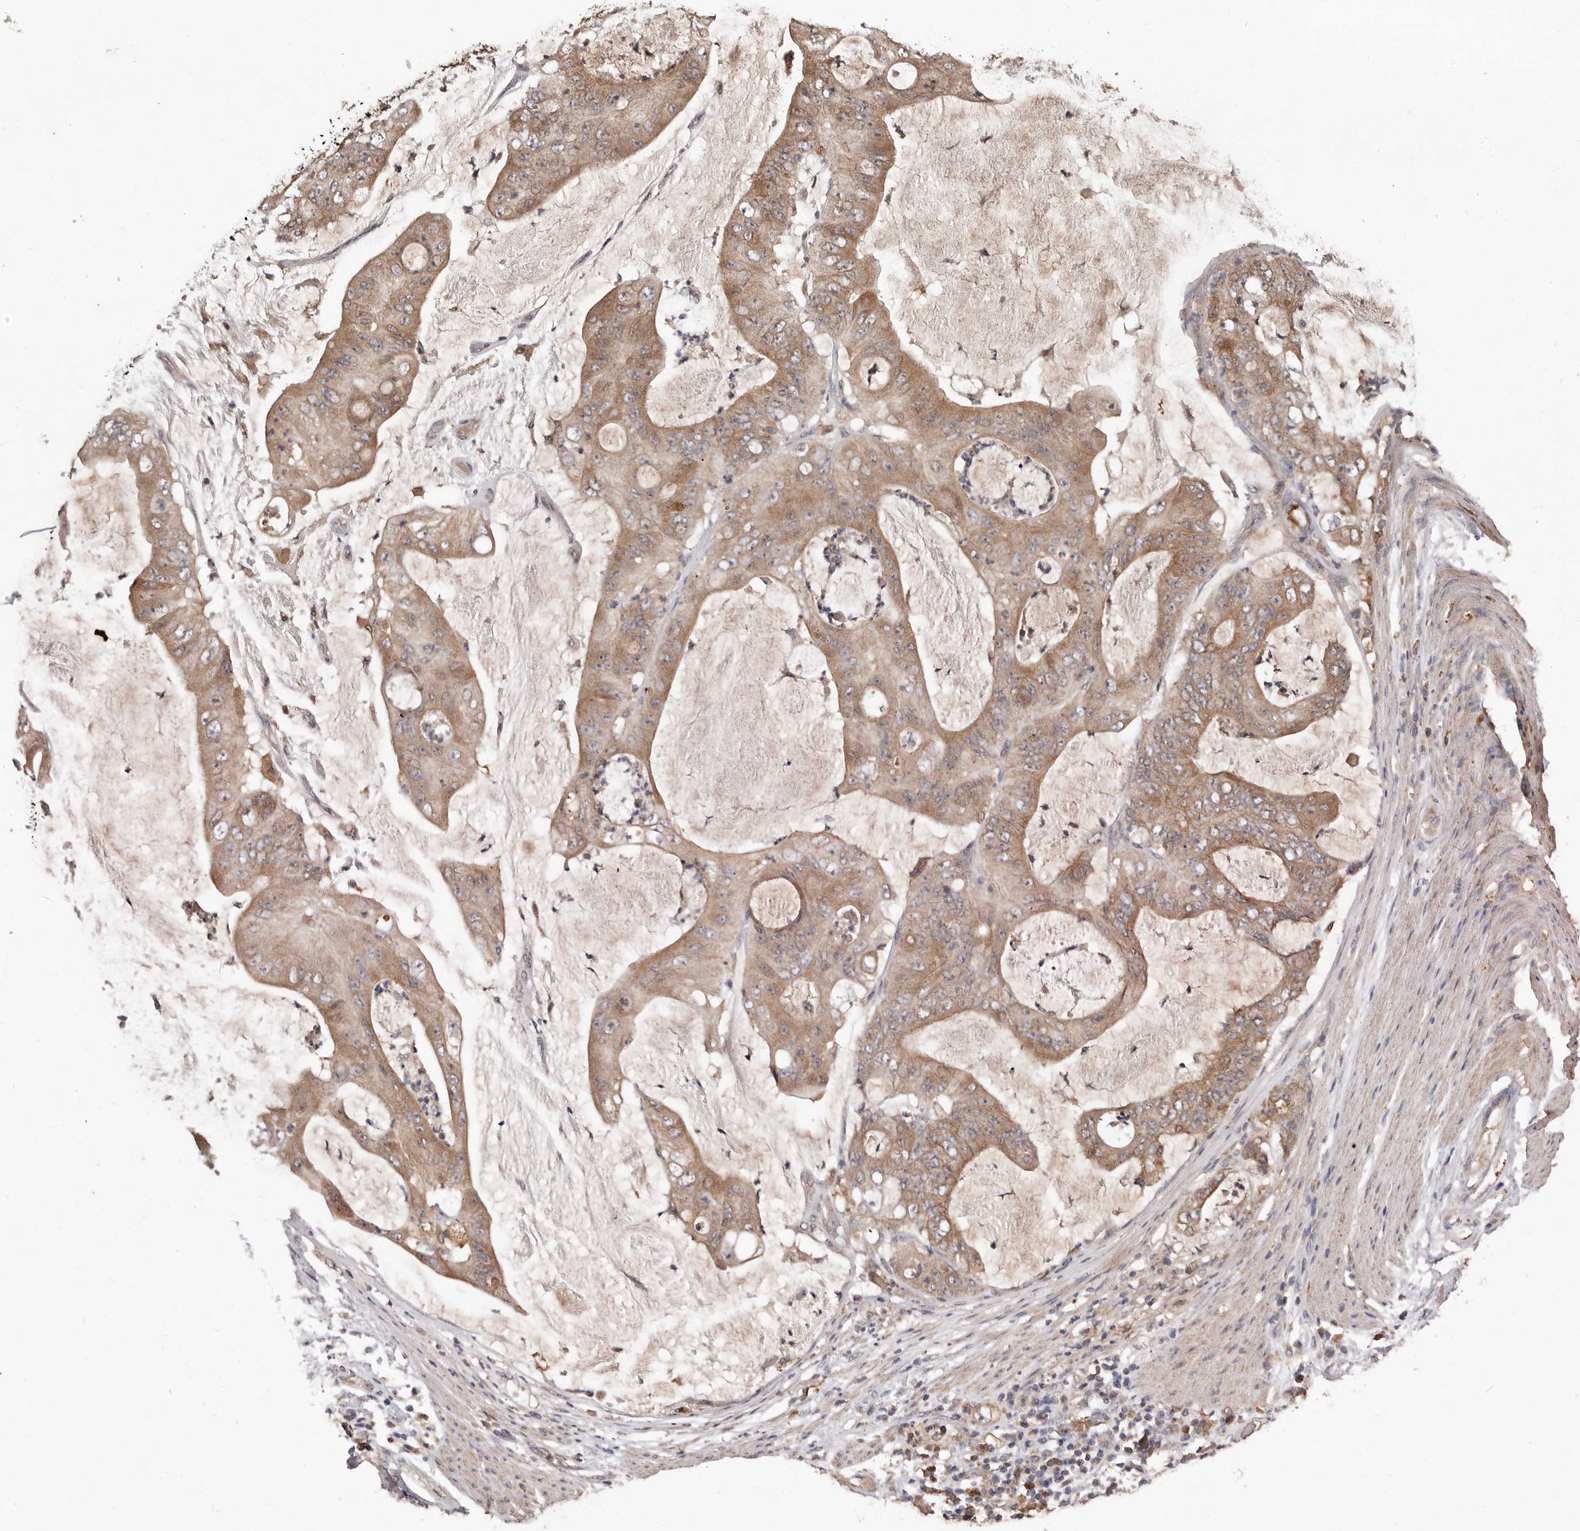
{"staining": {"intensity": "moderate", "quantity": ">75%", "location": "cytoplasmic/membranous"}, "tissue": "stomach cancer", "cell_type": "Tumor cells", "image_type": "cancer", "snomed": [{"axis": "morphology", "description": "Adenocarcinoma, NOS"}, {"axis": "topography", "description": "Stomach"}], "caption": "Tumor cells reveal medium levels of moderate cytoplasmic/membranous staining in about >75% of cells in stomach cancer (adenocarcinoma).", "gene": "RSPO2", "patient": {"sex": "female", "age": 73}}